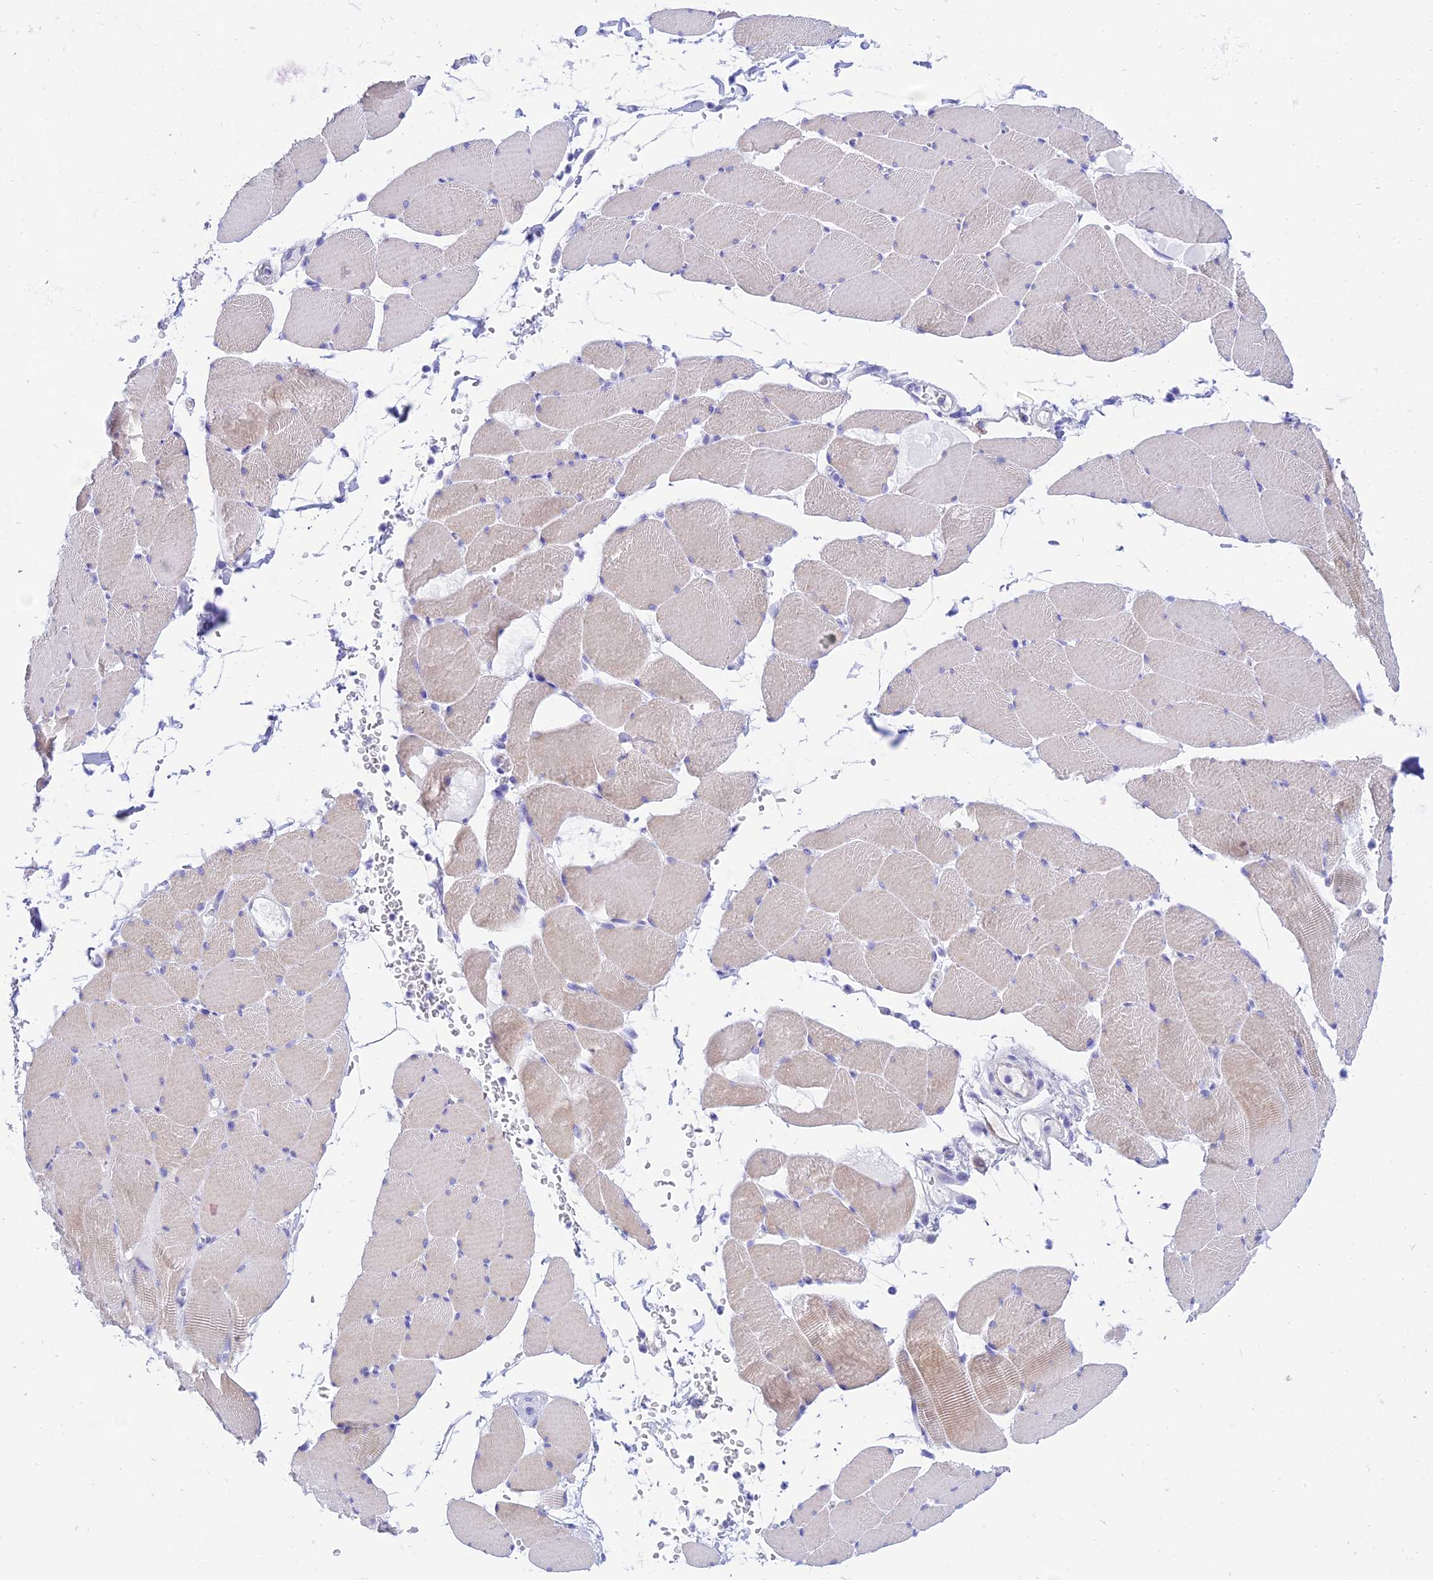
{"staining": {"intensity": "moderate", "quantity": "<25%", "location": "cytoplasmic/membranous"}, "tissue": "skeletal muscle", "cell_type": "Myocytes", "image_type": "normal", "snomed": [{"axis": "morphology", "description": "Normal tissue, NOS"}, {"axis": "topography", "description": "Skeletal muscle"}, {"axis": "topography", "description": "Head-Neck"}], "caption": "Brown immunohistochemical staining in normal human skeletal muscle demonstrates moderate cytoplasmic/membranous staining in about <25% of myocytes.", "gene": "TAC3", "patient": {"sex": "male", "age": 66}}